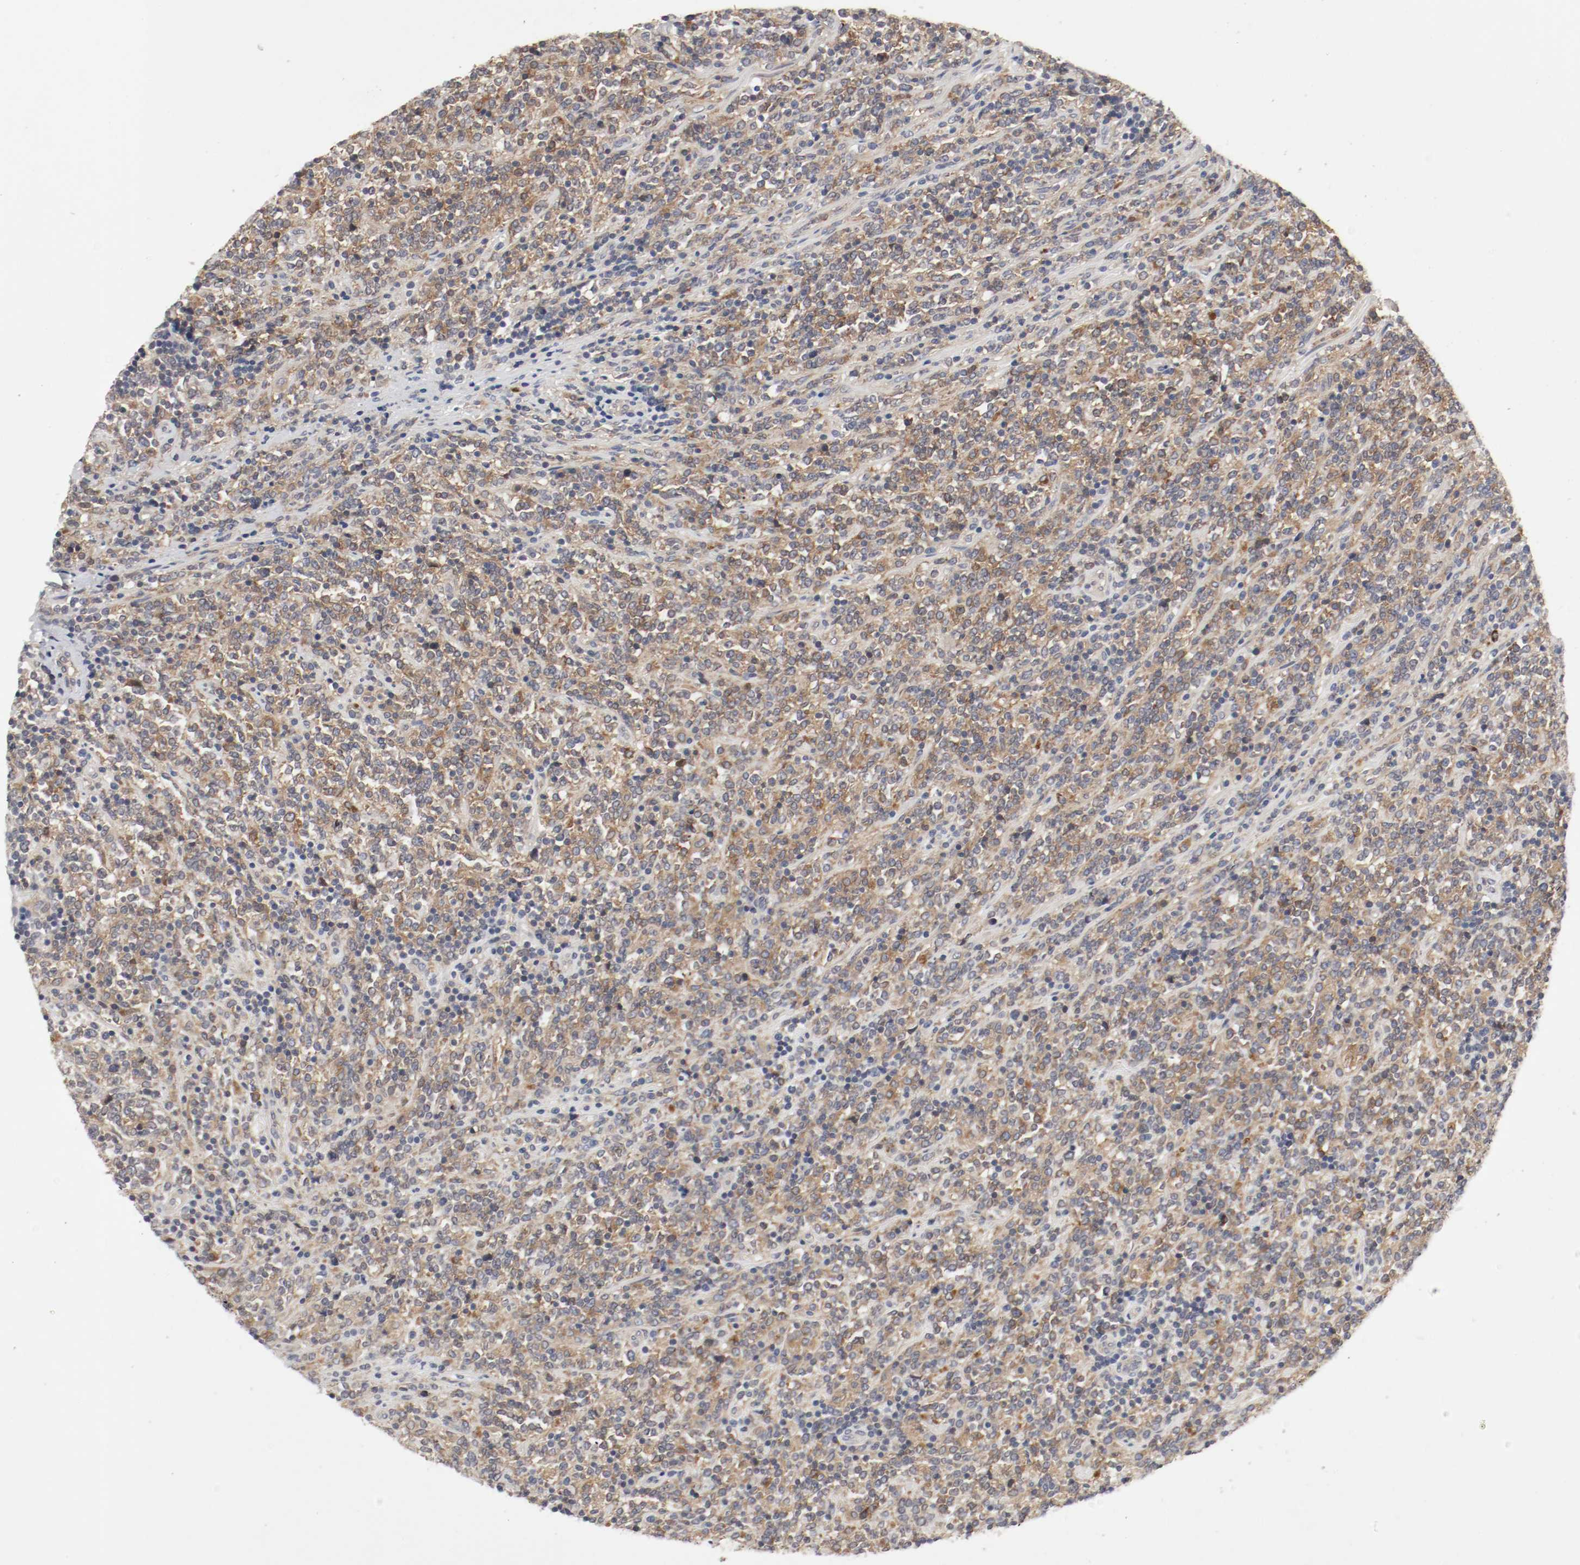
{"staining": {"intensity": "moderate", "quantity": ">75%", "location": "cytoplasmic/membranous"}, "tissue": "lymphoma", "cell_type": "Tumor cells", "image_type": "cancer", "snomed": [{"axis": "morphology", "description": "Malignant lymphoma, non-Hodgkin's type, High grade"}, {"axis": "topography", "description": "Soft tissue"}], "caption": "Protein expression analysis of human malignant lymphoma, non-Hodgkin's type (high-grade) reveals moderate cytoplasmic/membranous expression in approximately >75% of tumor cells. (DAB (3,3'-diaminobenzidine) = brown stain, brightfield microscopy at high magnification).", "gene": "REN", "patient": {"sex": "male", "age": 18}}